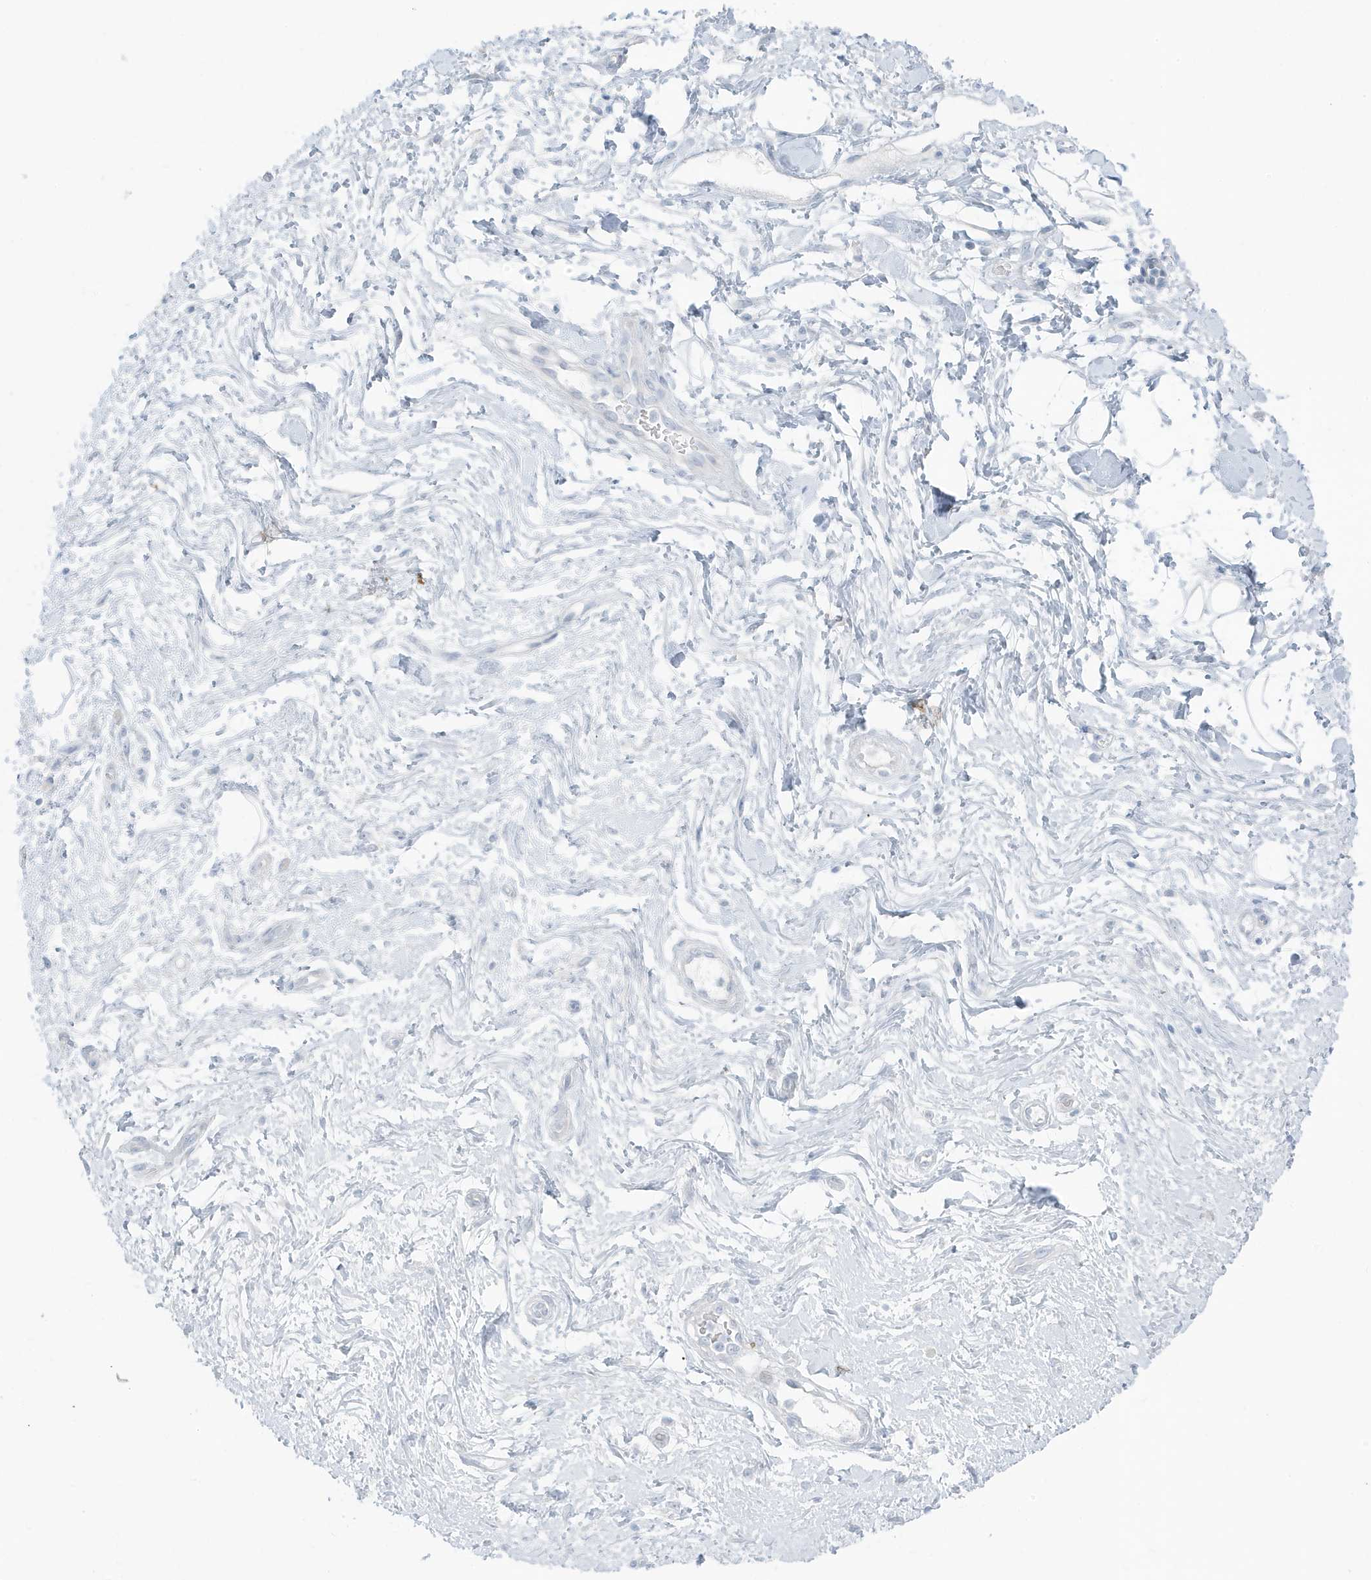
{"staining": {"intensity": "negative", "quantity": "none", "location": "none"}, "tissue": "adipose tissue", "cell_type": "Adipocytes", "image_type": "normal", "snomed": [{"axis": "morphology", "description": "Normal tissue, NOS"}, {"axis": "morphology", "description": "Adenocarcinoma, NOS"}, {"axis": "topography", "description": "Pancreas"}, {"axis": "topography", "description": "Peripheral nerve tissue"}], "caption": "IHC histopathology image of unremarkable adipose tissue: adipose tissue stained with DAB (3,3'-diaminobenzidine) reveals no significant protein expression in adipocytes.", "gene": "ZFP64", "patient": {"sex": "male", "age": 59}}